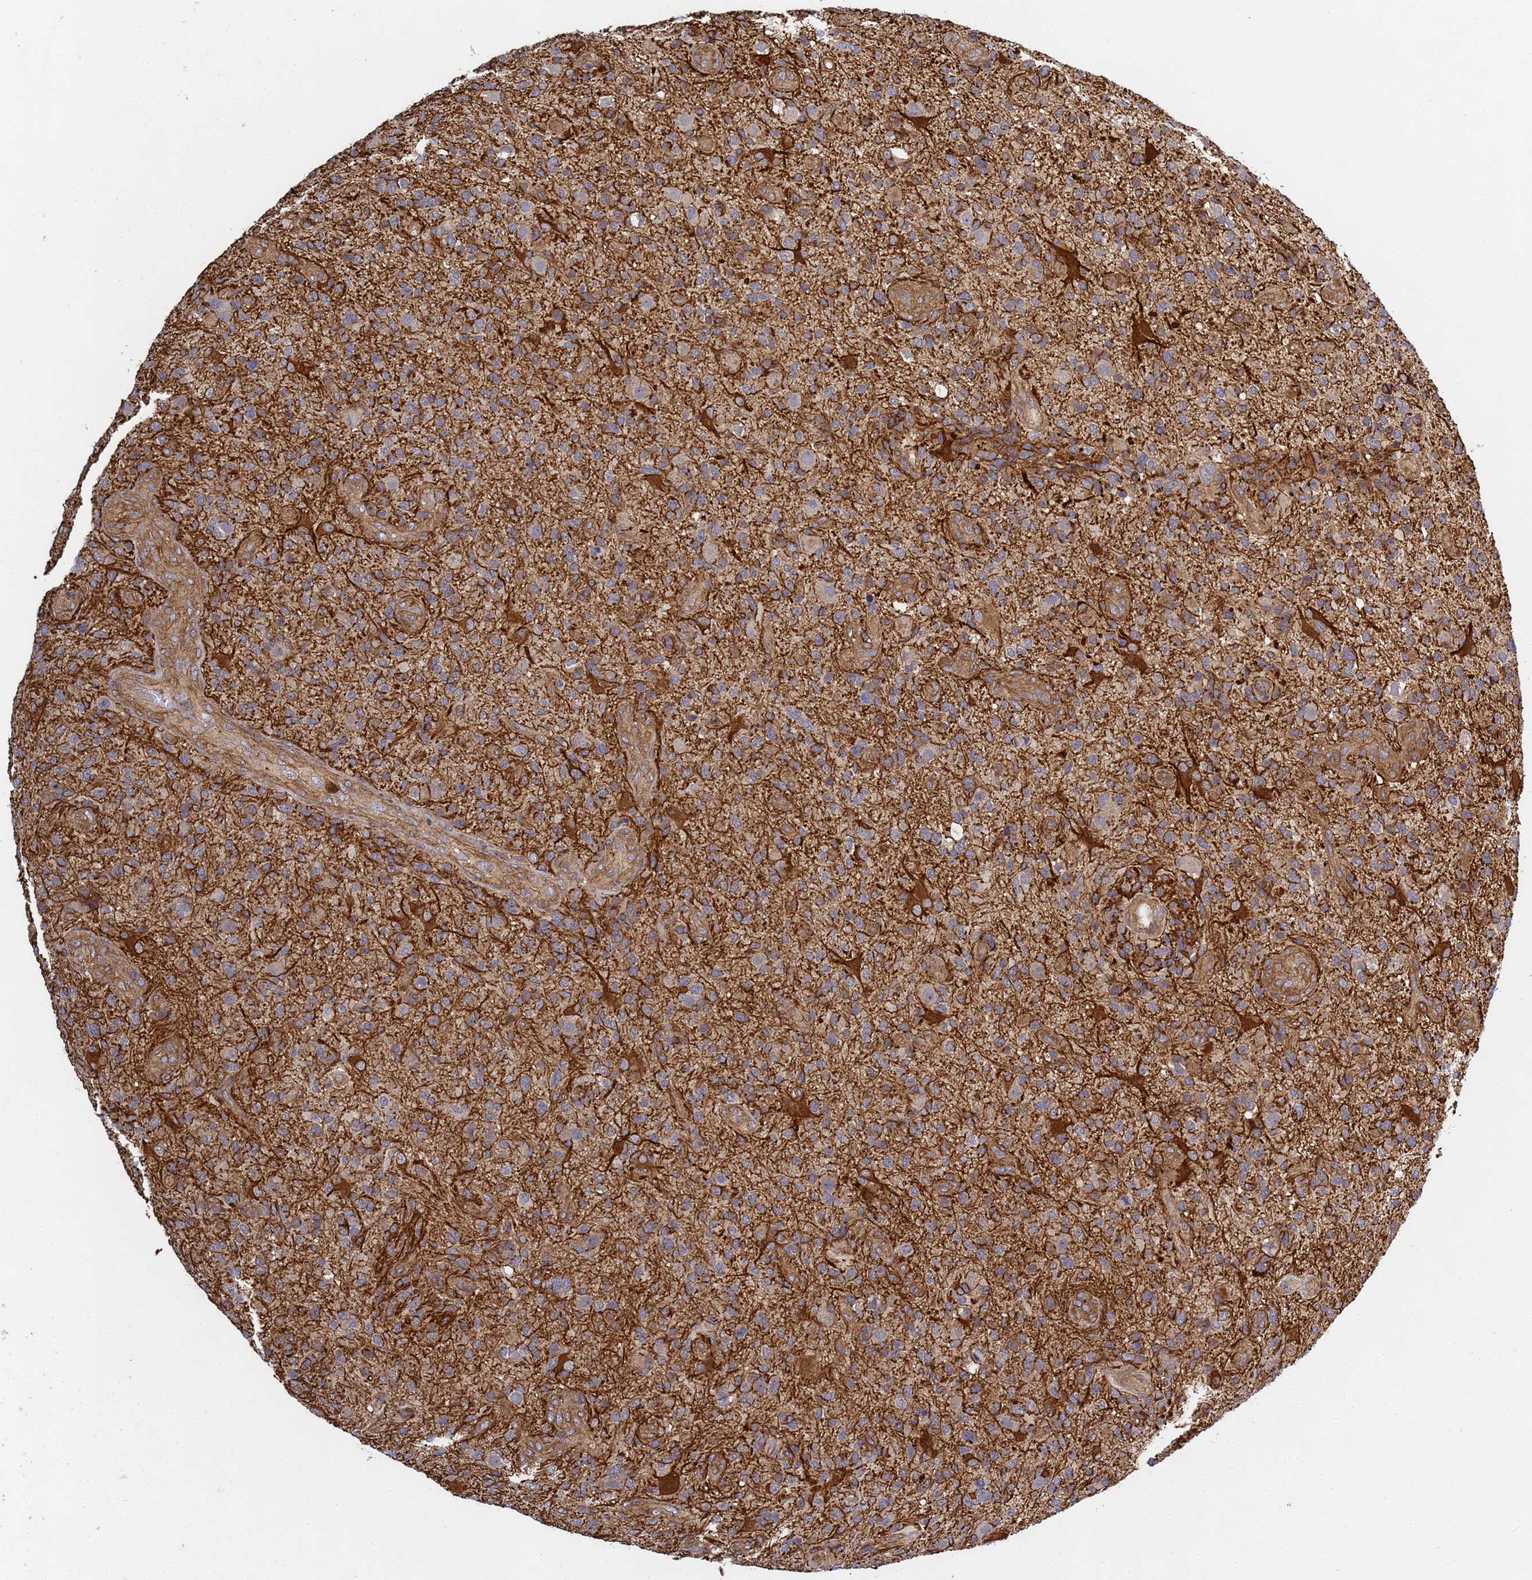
{"staining": {"intensity": "moderate", "quantity": "<25%", "location": "cytoplasmic/membranous"}, "tissue": "glioma", "cell_type": "Tumor cells", "image_type": "cancer", "snomed": [{"axis": "morphology", "description": "Glioma, malignant, High grade"}, {"axis": "topography", "description": "Brain"}], "caption": "Malignant glioma (high-grade) stained with a brown dye exhibits moderate cytoplasmic/membranous positive staining in about <25% of tumor cells.", "gene": "C8orf34", "patient": {"sex": "male", "age": 47}}